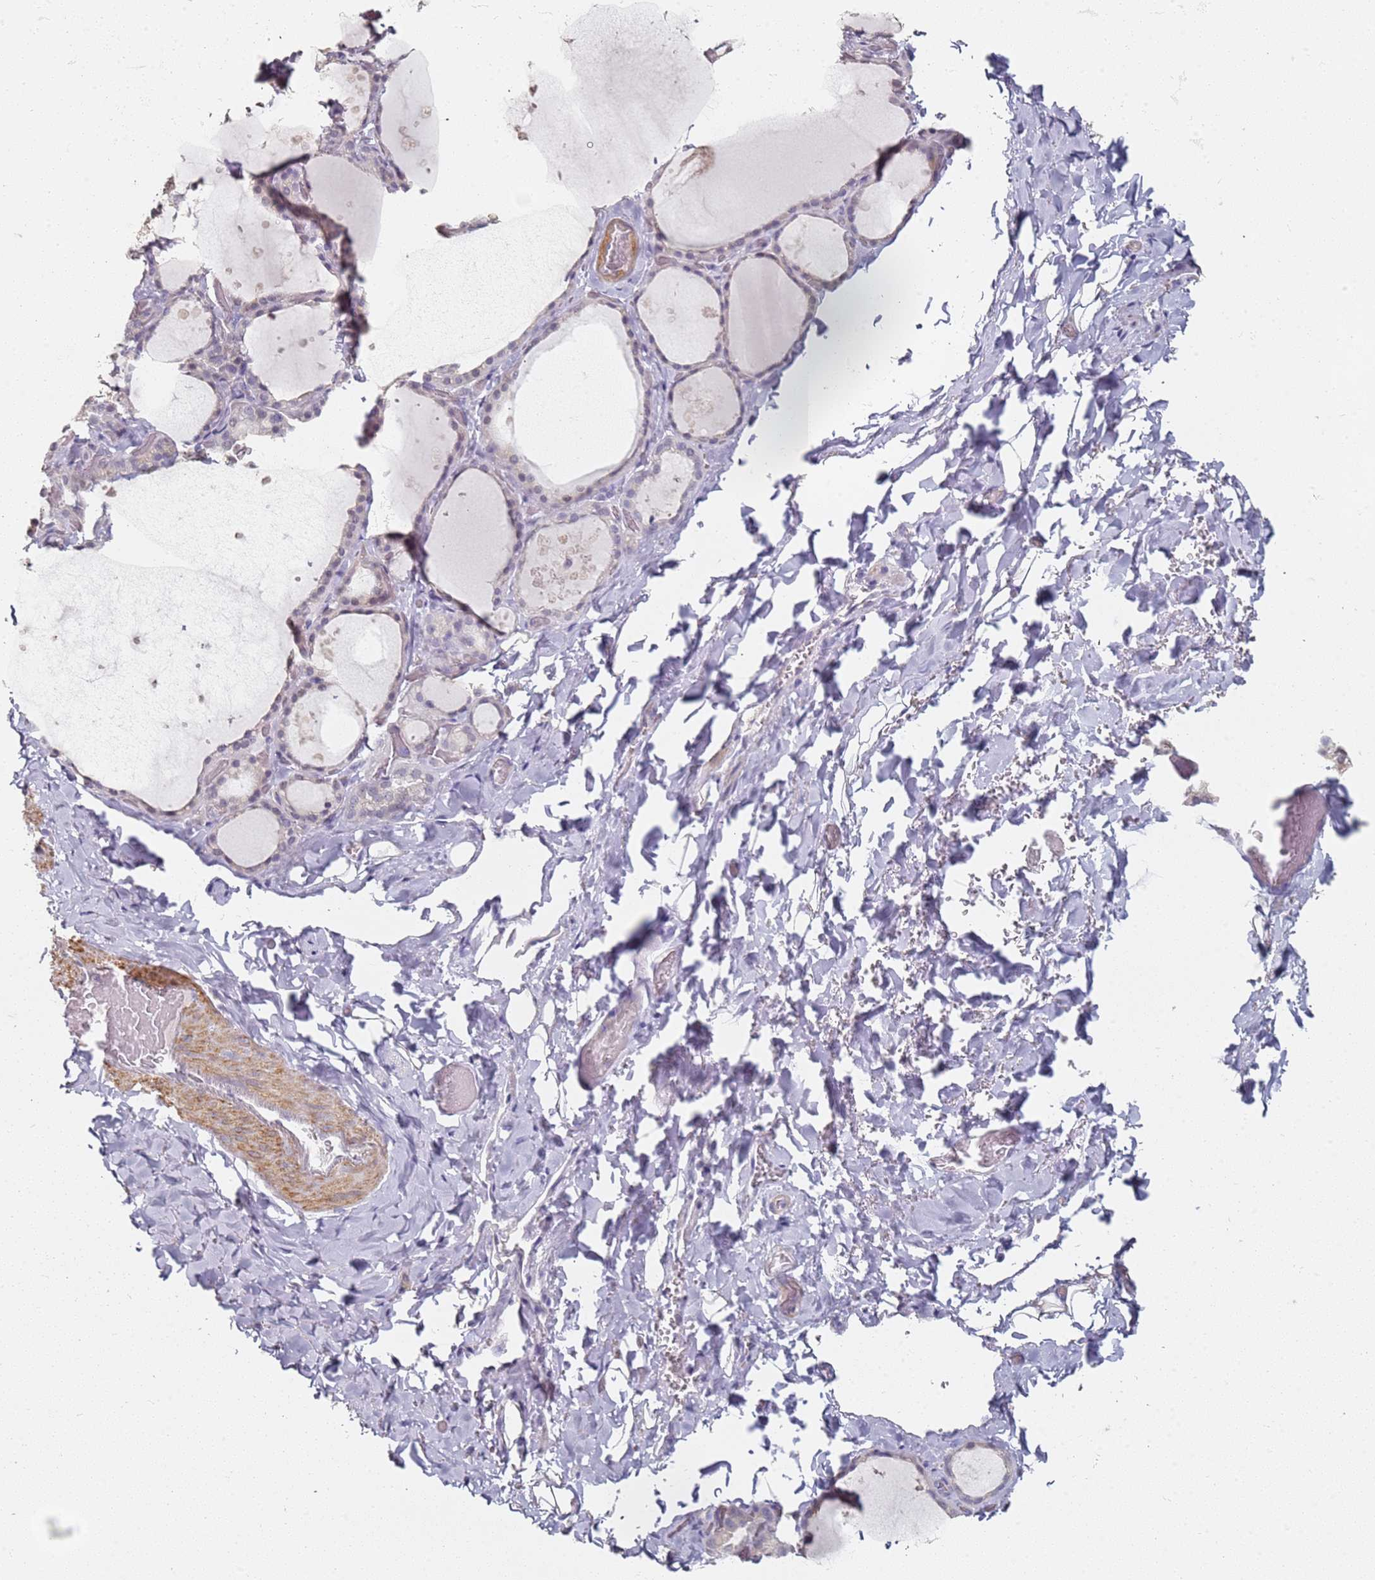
{"staining": {"intensity": "negative", "quantity": "none", "location": "none"}, "tissue": "thyroid gland", "cell_type": "Glandular cells", "image_type": "normal", "snomed": [{"axis": "morphology", "description": "Normal tissue, NOS"}, {"axis": "topography", "description": "Thyroid gland"}], "caption": "This histopathology image is of unremarkable thyroid gland stained with immunohistochemistry (IHC) to label a protein in brown with the nuclei are counter-stained blue. There is no positivity in glandular cells. (DAB immunohistochemistry (IHC) with hematoxylin counter stain).", "gene": "DNAH11", "patient": {"sex": "female", "age": 44}}